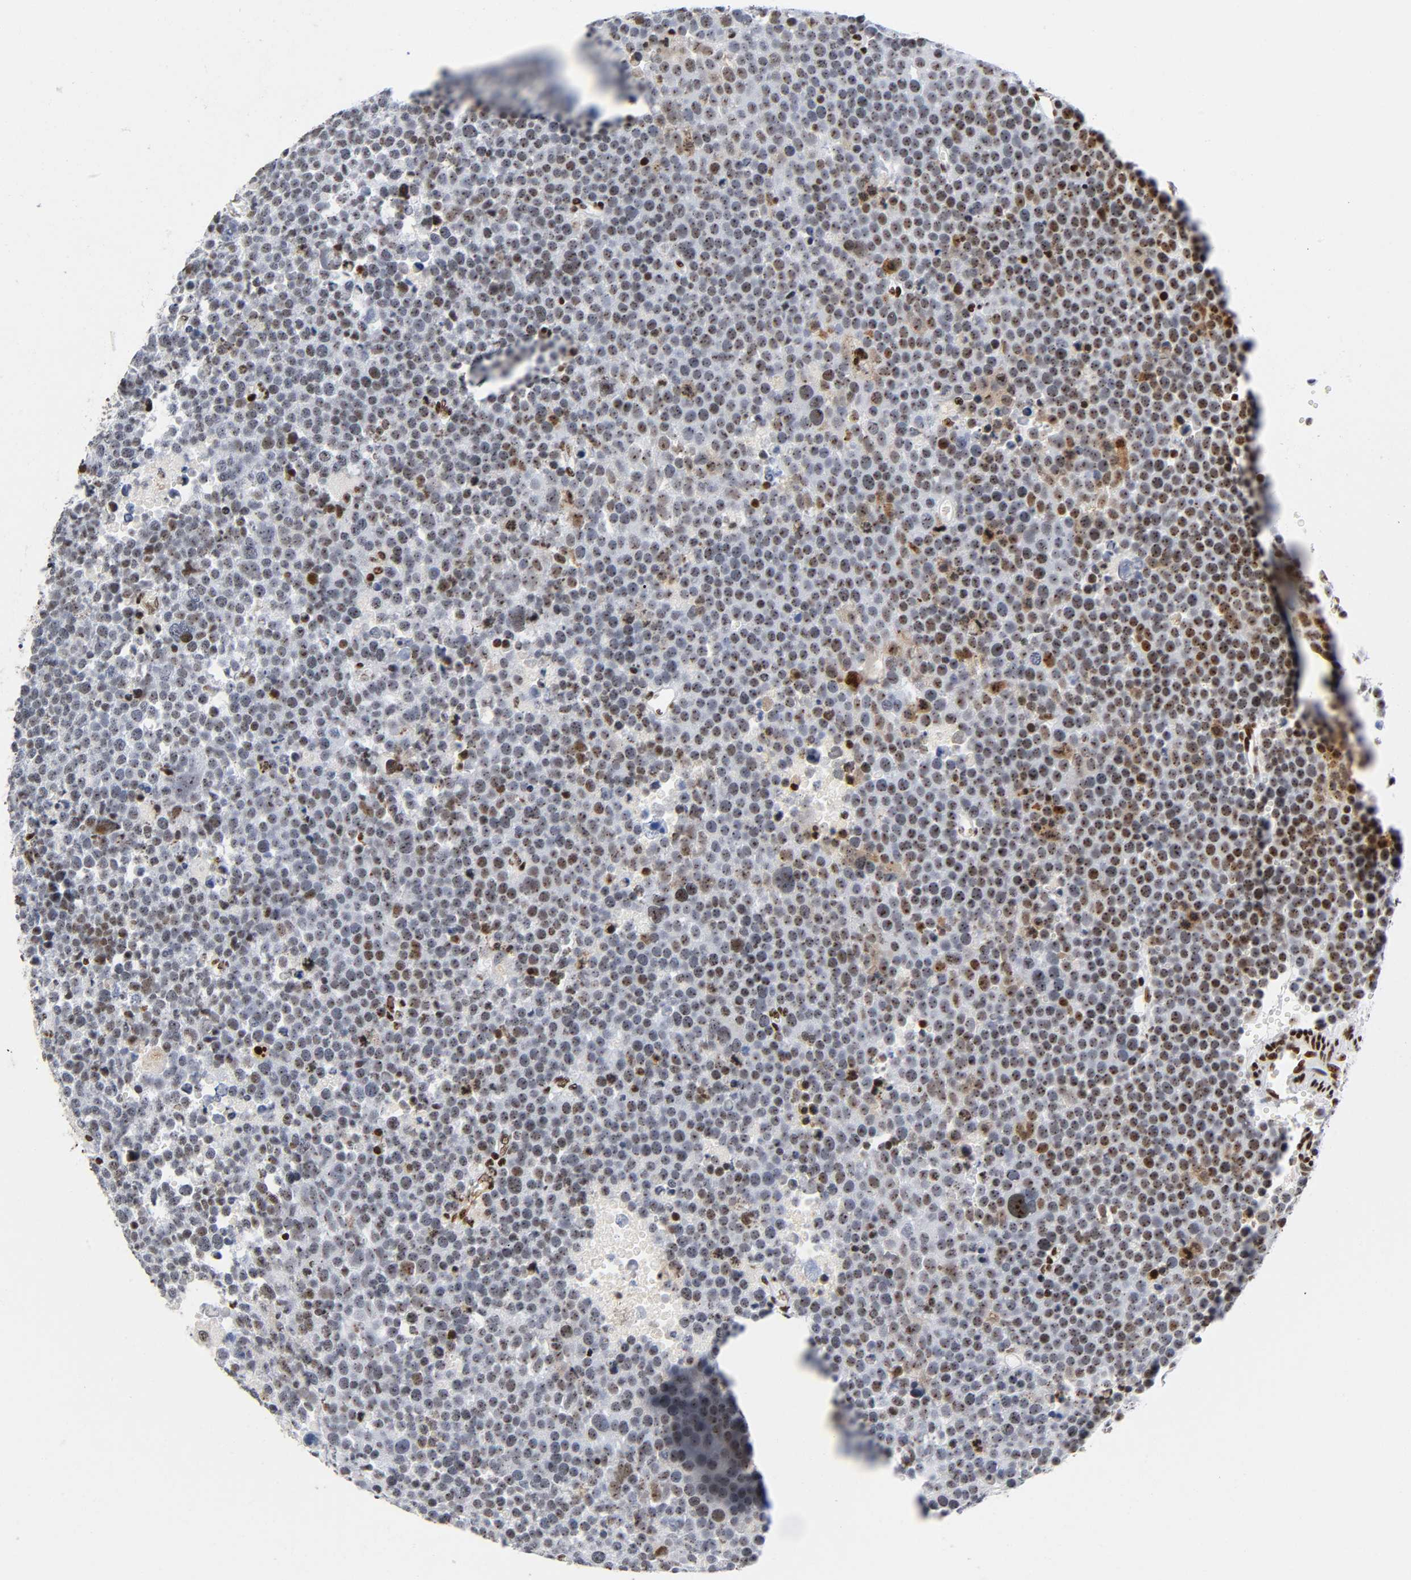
{"staining": {"intensity": "moderate", "quantity": "25%-75%", "location": "nuclear"}, "tissue": "testis cancer", "cell_type": "Tumor cells", "image_type": "cancer", "snomed": [{"axis": "morphology", "description": "Seminoma, NOS"}, {"axis": "topography", "description": "Testis"}], "caption": "Tumor cells reveal medium levels of moderate nuclear positivity in approximately 25%-75% of cells in testis cancer.", "gene": "UBTF", "patient": {"sex": "male", "age": 71}}